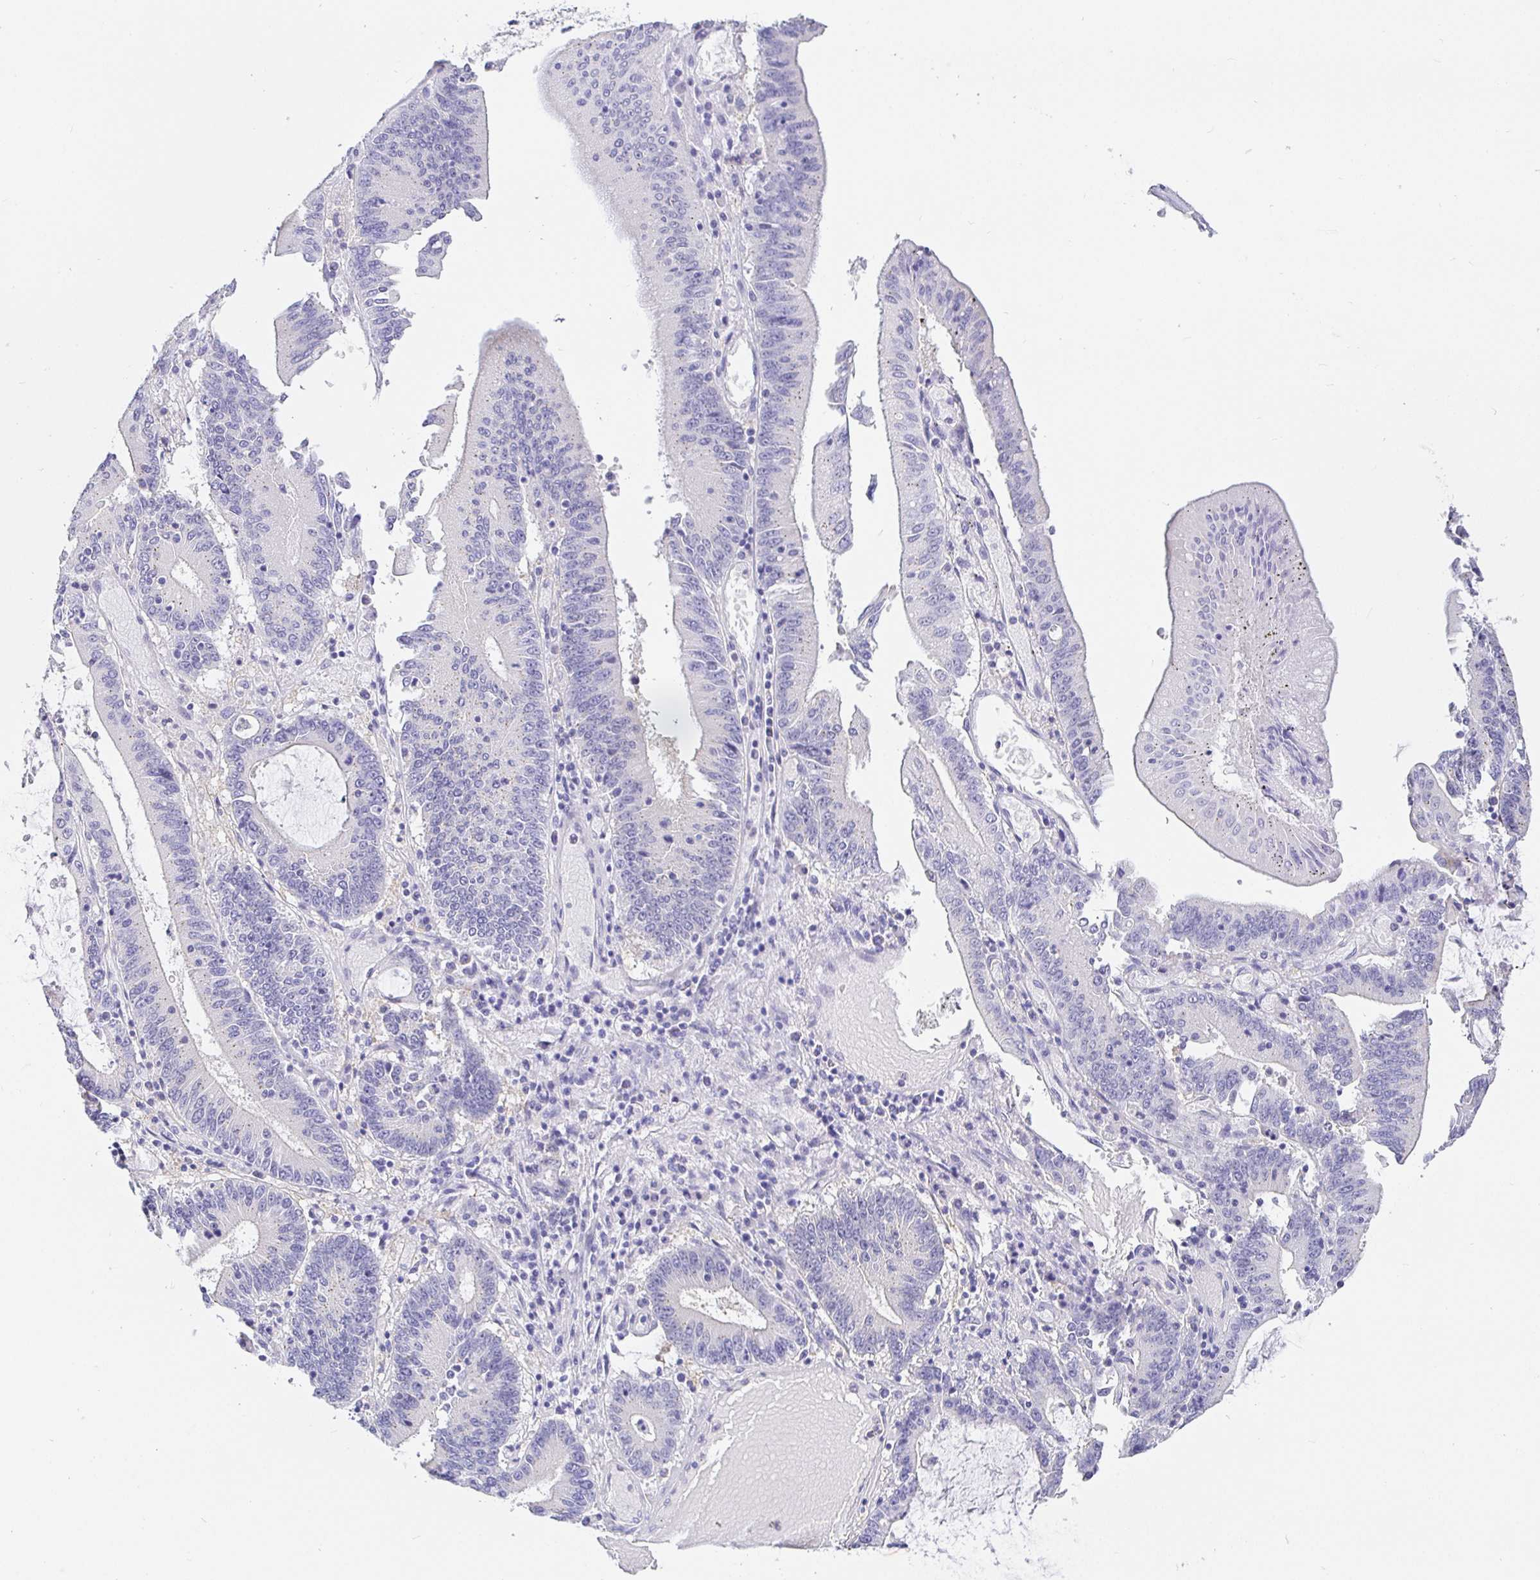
{"staining": {"intensity": "negative", "quantity": "none", "location": "none"}, "tissue": "stomach cancer", "cell_type": "Tumor cells", "image_type": "cancer", "snomed": [{"axis": "morphology", "description": "Adenocarcinoma, NOS"}, {"axis": "topography", "description": "Stomach, upper"}], "caption": "This is an immunohistochemistry image of human adenocarcinoma (stomach). There is no positivity in tumor cells.", "gene": "EZHIP", "patient": {"sex": "male", "age": 68}}